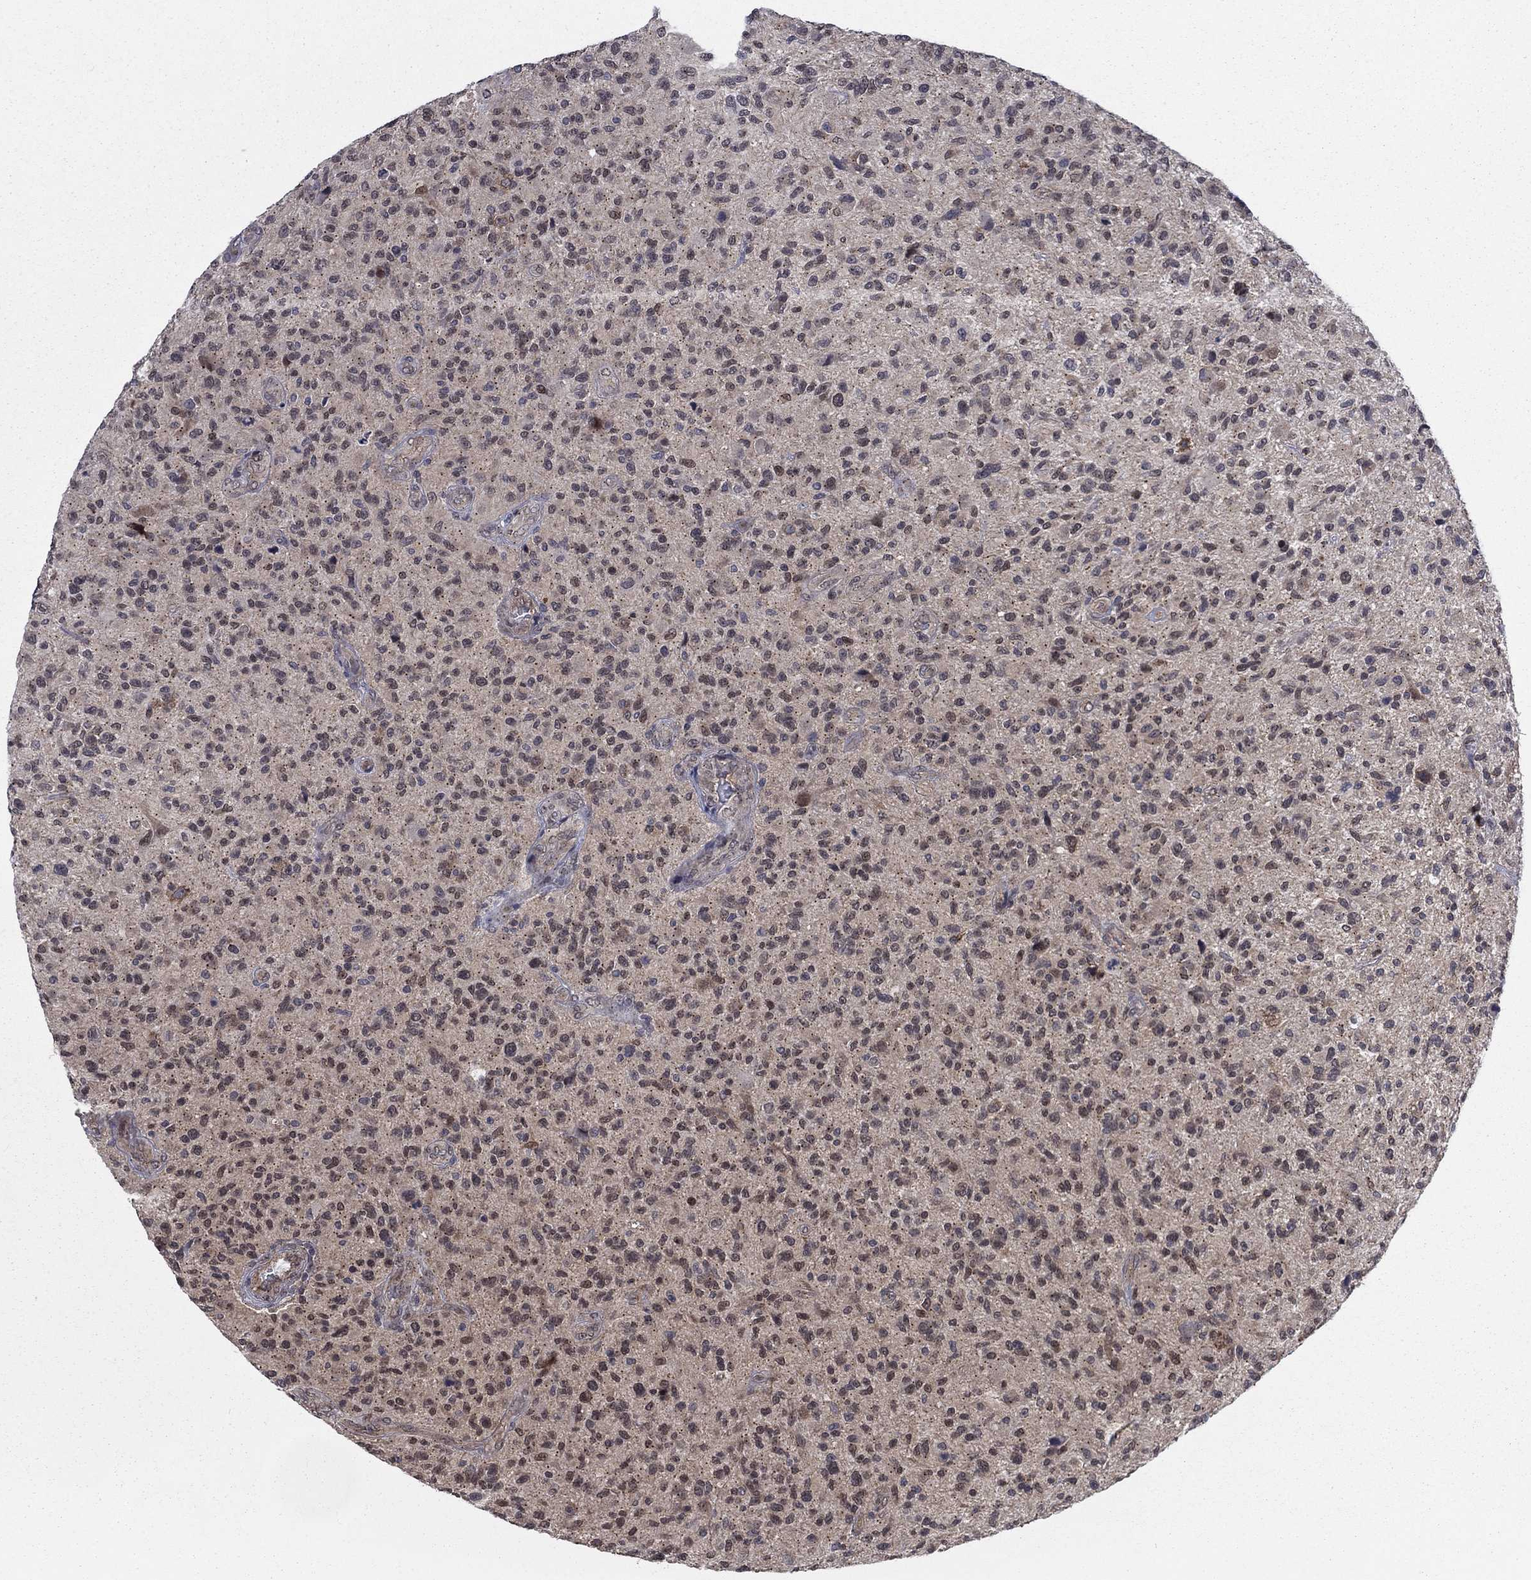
{"staining": {"intensity": "moderate", "quantity": "<25%", "location": "nuclear"}, "tissue": "glioma", "cell_type": "Tumor cells", "image_type": "cancer", "snomed": [{"axis": "morphology", "description": "Glioma, malignant, High grade"}, {"axis": "topography", "description": "Brain"}], "caption": "Immunohistochemical staining of glioma reveals moderate nuclear protein positivity in about <25% of tumor cells. (DAB = brown stain, brightfield microscopy at high magnification).", "gene": "SH3RF1", "patient": {"sex": "male", "age": 47}}